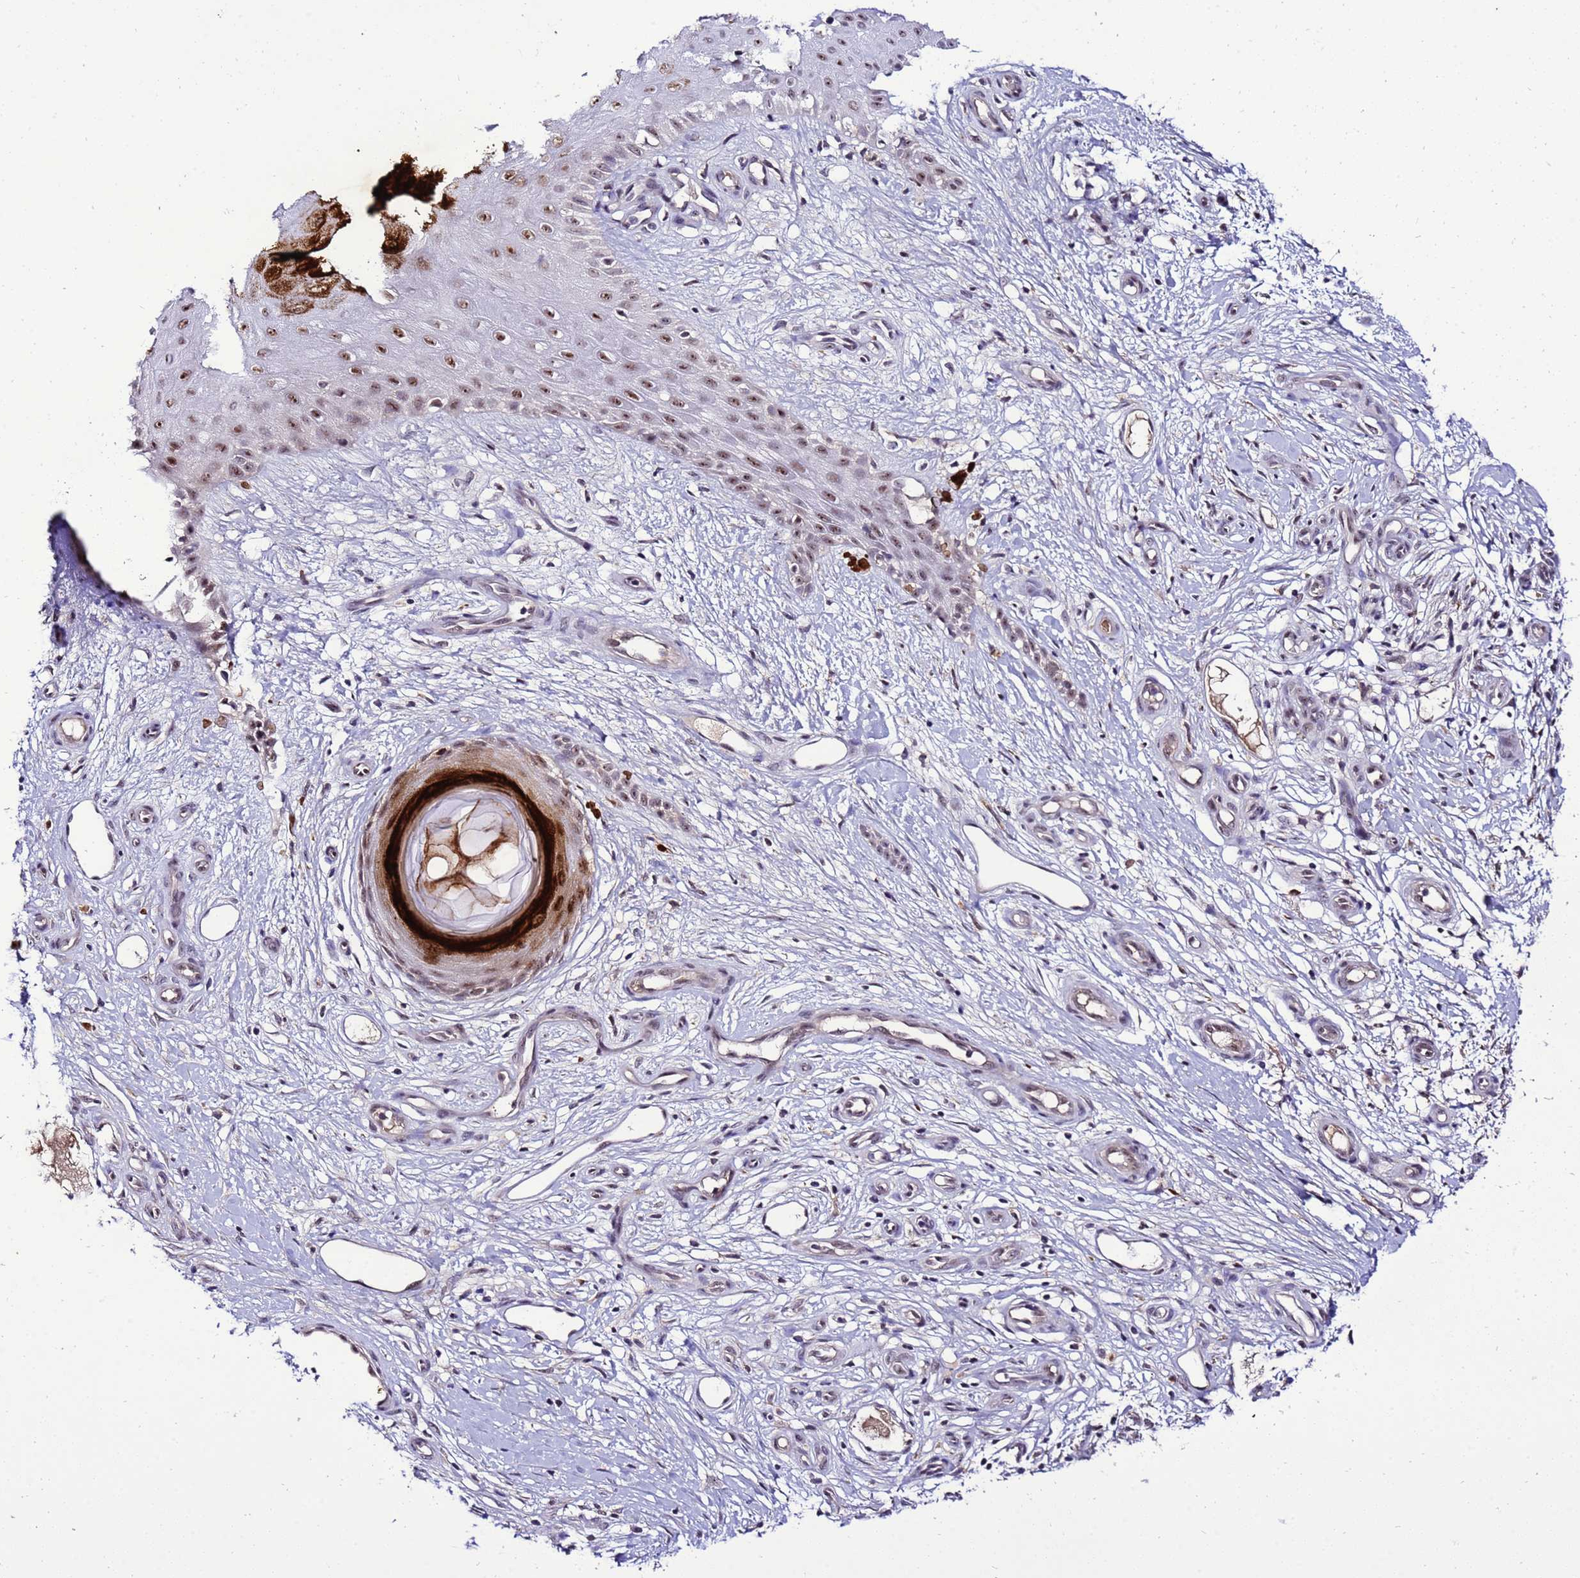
{"staining": {"intensity": "moderate", "quantity": "<25%", "location": "nuclear"}, "tissue": "skin cancer", "cell_type": "Tumor cells", "image_type": "cancer", "snomed": [{"axis": "morphology", "description": "Basal cell carcinoma"}, {"axis": "topography", "description": "Skin"}], "caption": "Immunohistochemistry (IHC) image of neoplastic tissue: human skin cancer stained using immunohistochemistry (IHC) displays low levels of moderate protein expression localized specifically in the nuclear of tumor cells, appearing as a nuclear brown color.", "gene": "C19orf47", "patient": {"sex": "male", "age": 88}}